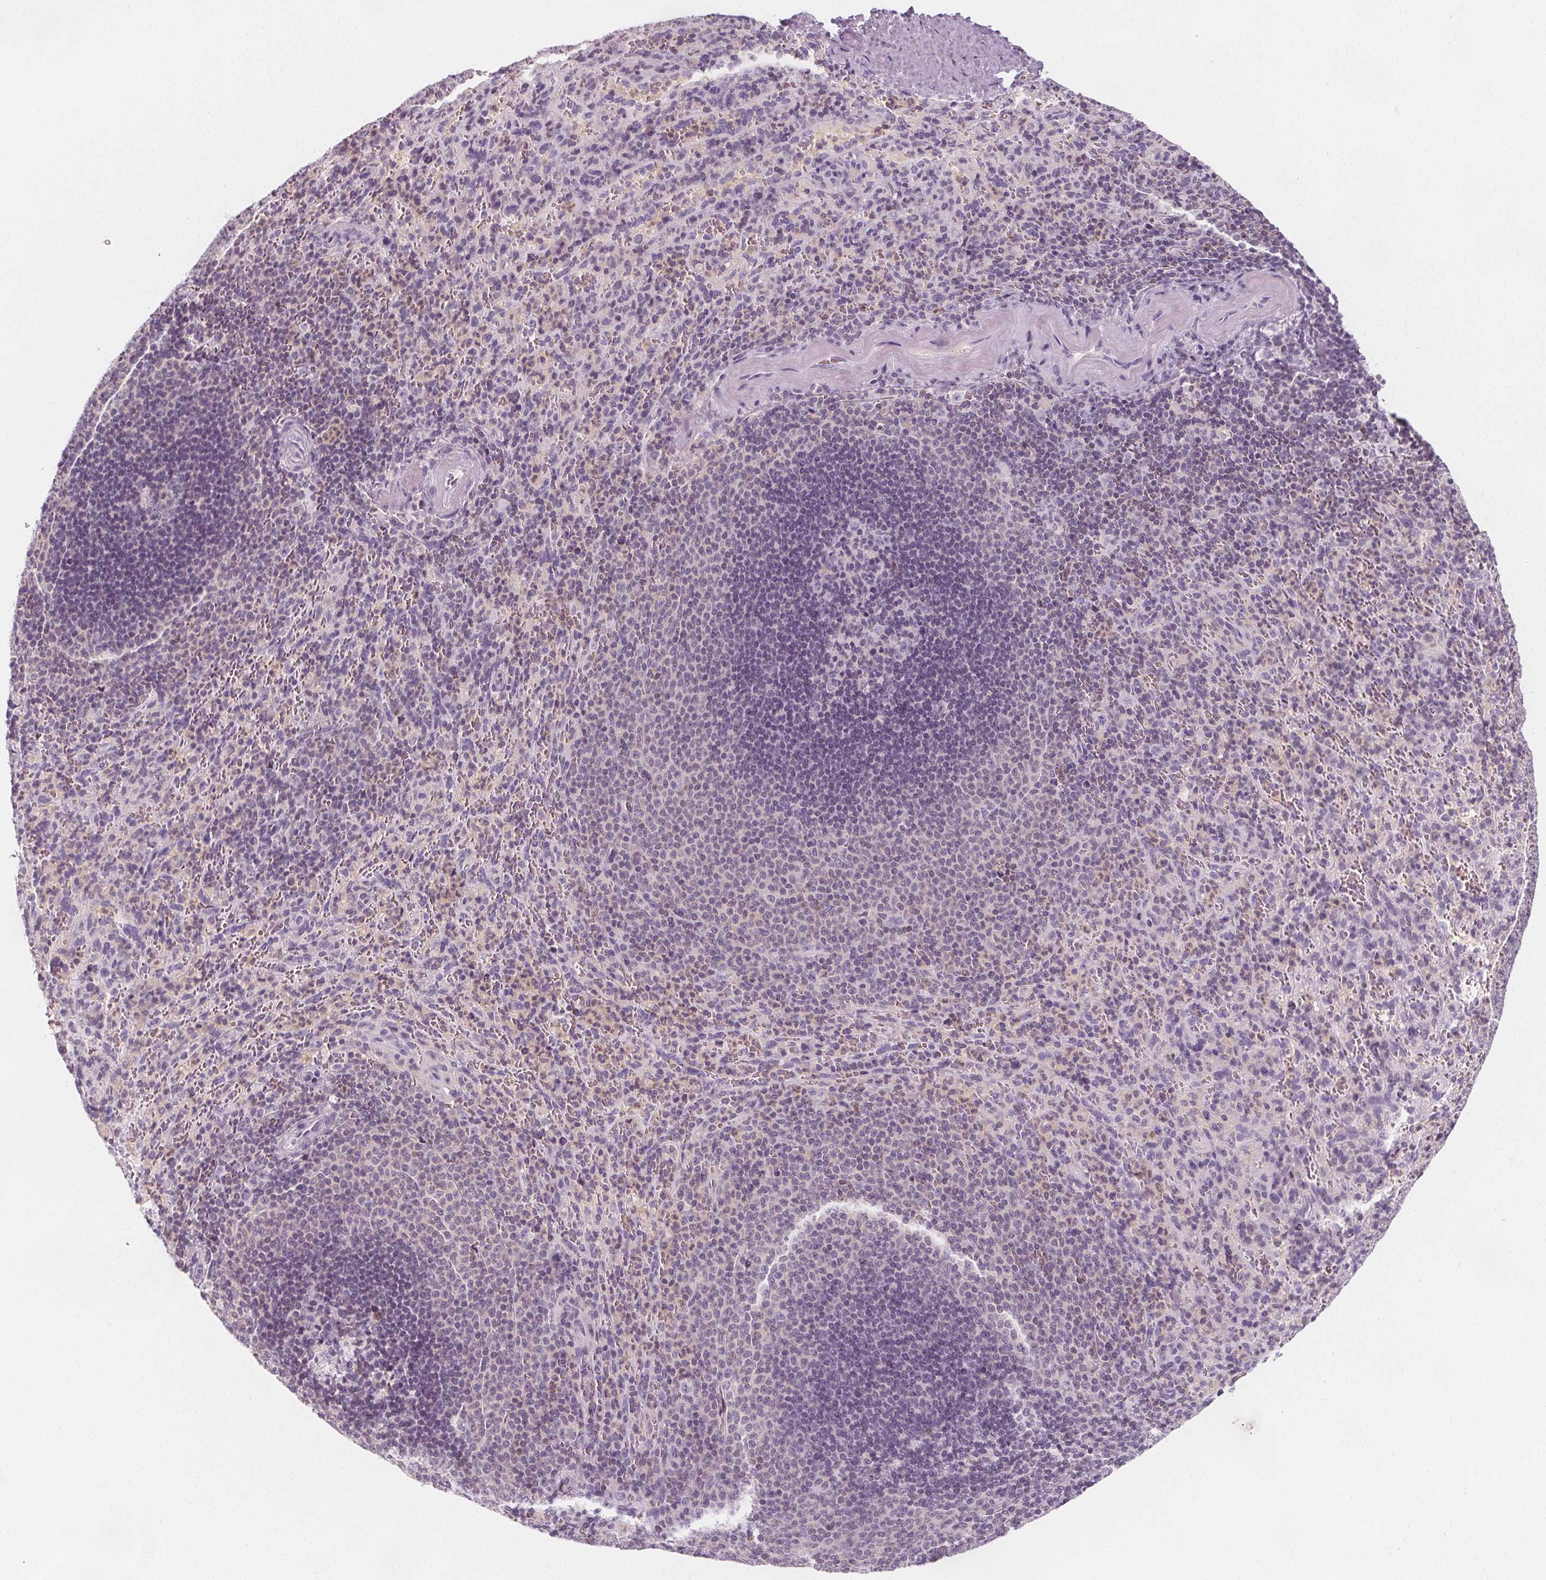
{"staining": {"intensity": "negative", "quantity": "none", "location": "none"}, "tissue": "spleen", "cell_type": "Cells in red pulp", "image_type": "normal", "snomed": [{"axis": "morphology", "description": "Normal tissue, NOS"}, {"axis": "topography", "description": "Spleen"}], "caption": "The IHC histopathology image has no significant positivity in cells in red pulp of spleen. Brightfield microscopy of IHC stained with DAB (3,3'-diaminobenzidine) (brown) and hematoxylin (blue), captured at high magnification.", "gene": "UGP2", "patient": {"sex": "male", "age": 57}}